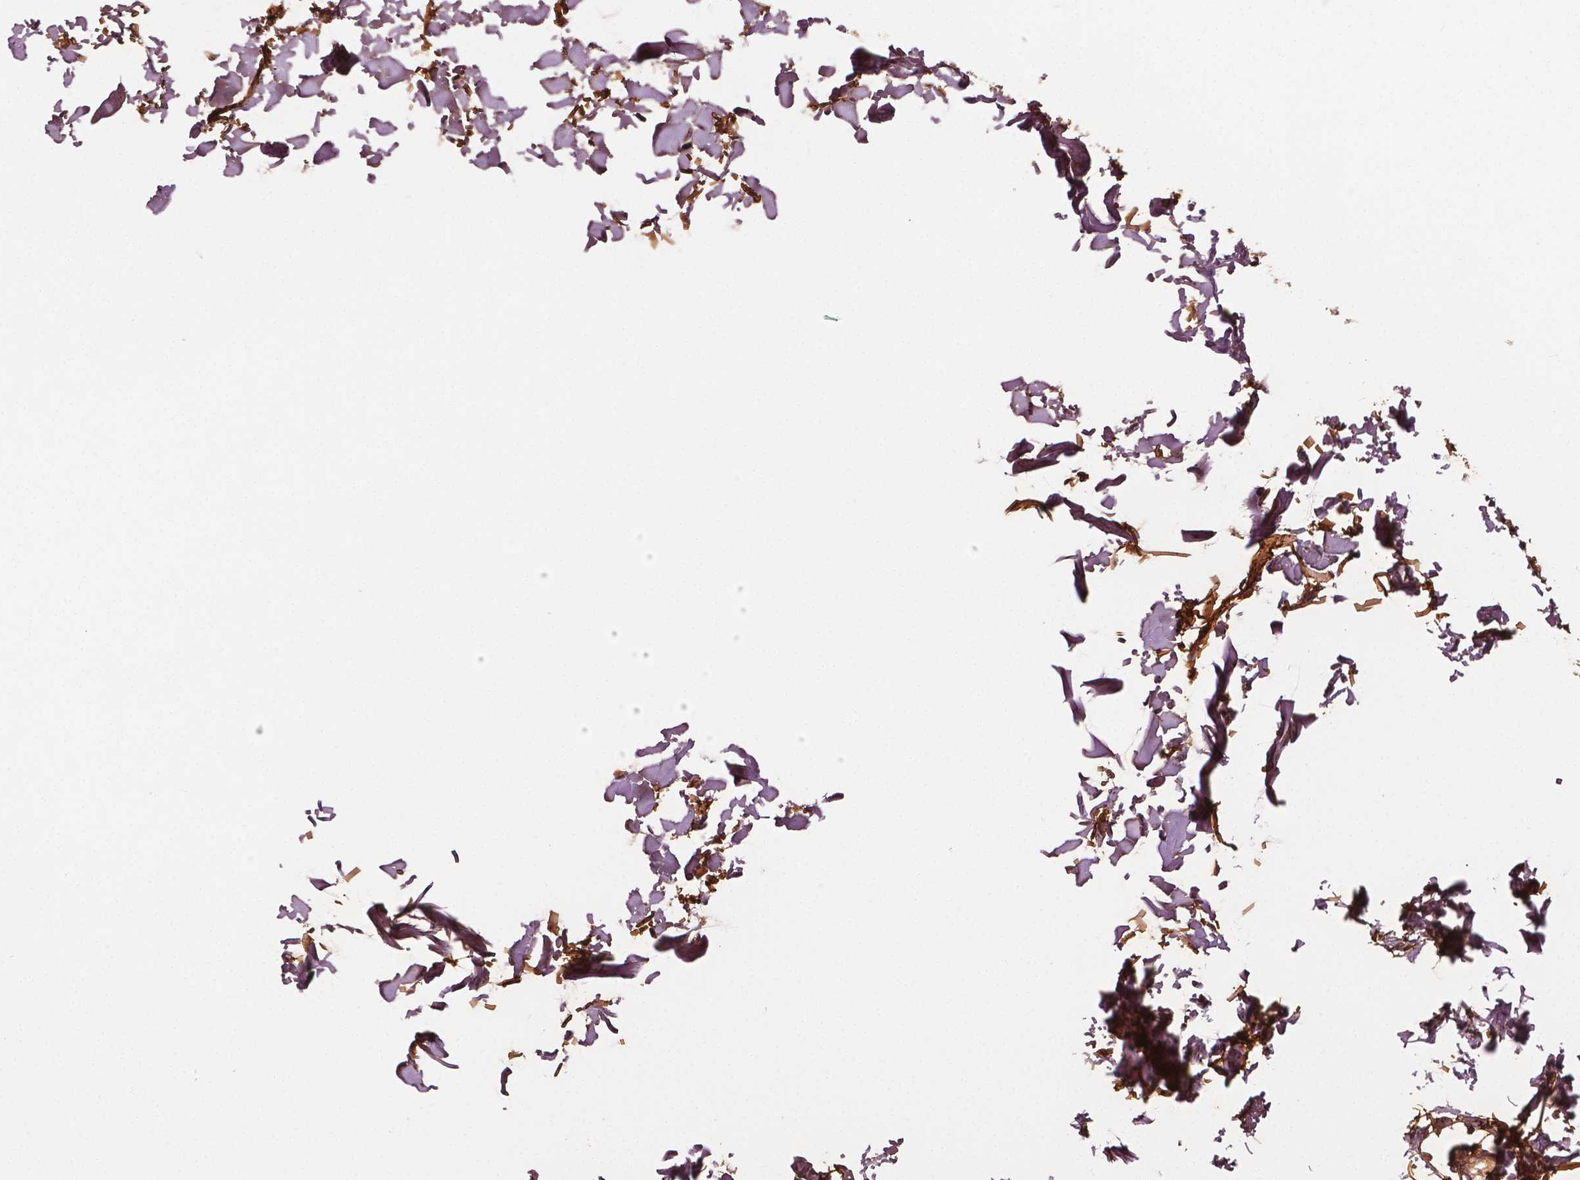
{"staining": {"intensity": "moderate", "quantity": ">75%", "location": "cytoplasmic/membranous"}, "tissue": "skin", "cell_type": "Fibroblasts", "image_type": "normal", "snomed": [{"axis": "morphology", "description": "Normal tissue, NOS"}, {"axis": "topography", "description": "Skin"}, {"axis": "topography", "description": "Peripheral nerve tissue"}], "caption": "Protein staining exhibits moderate cytoplasmic/membranous positivity in about >75% of fibroblasts in normal skin.", "gene": "FBLN1", "patient": {"sex": "female", "age": 45}}